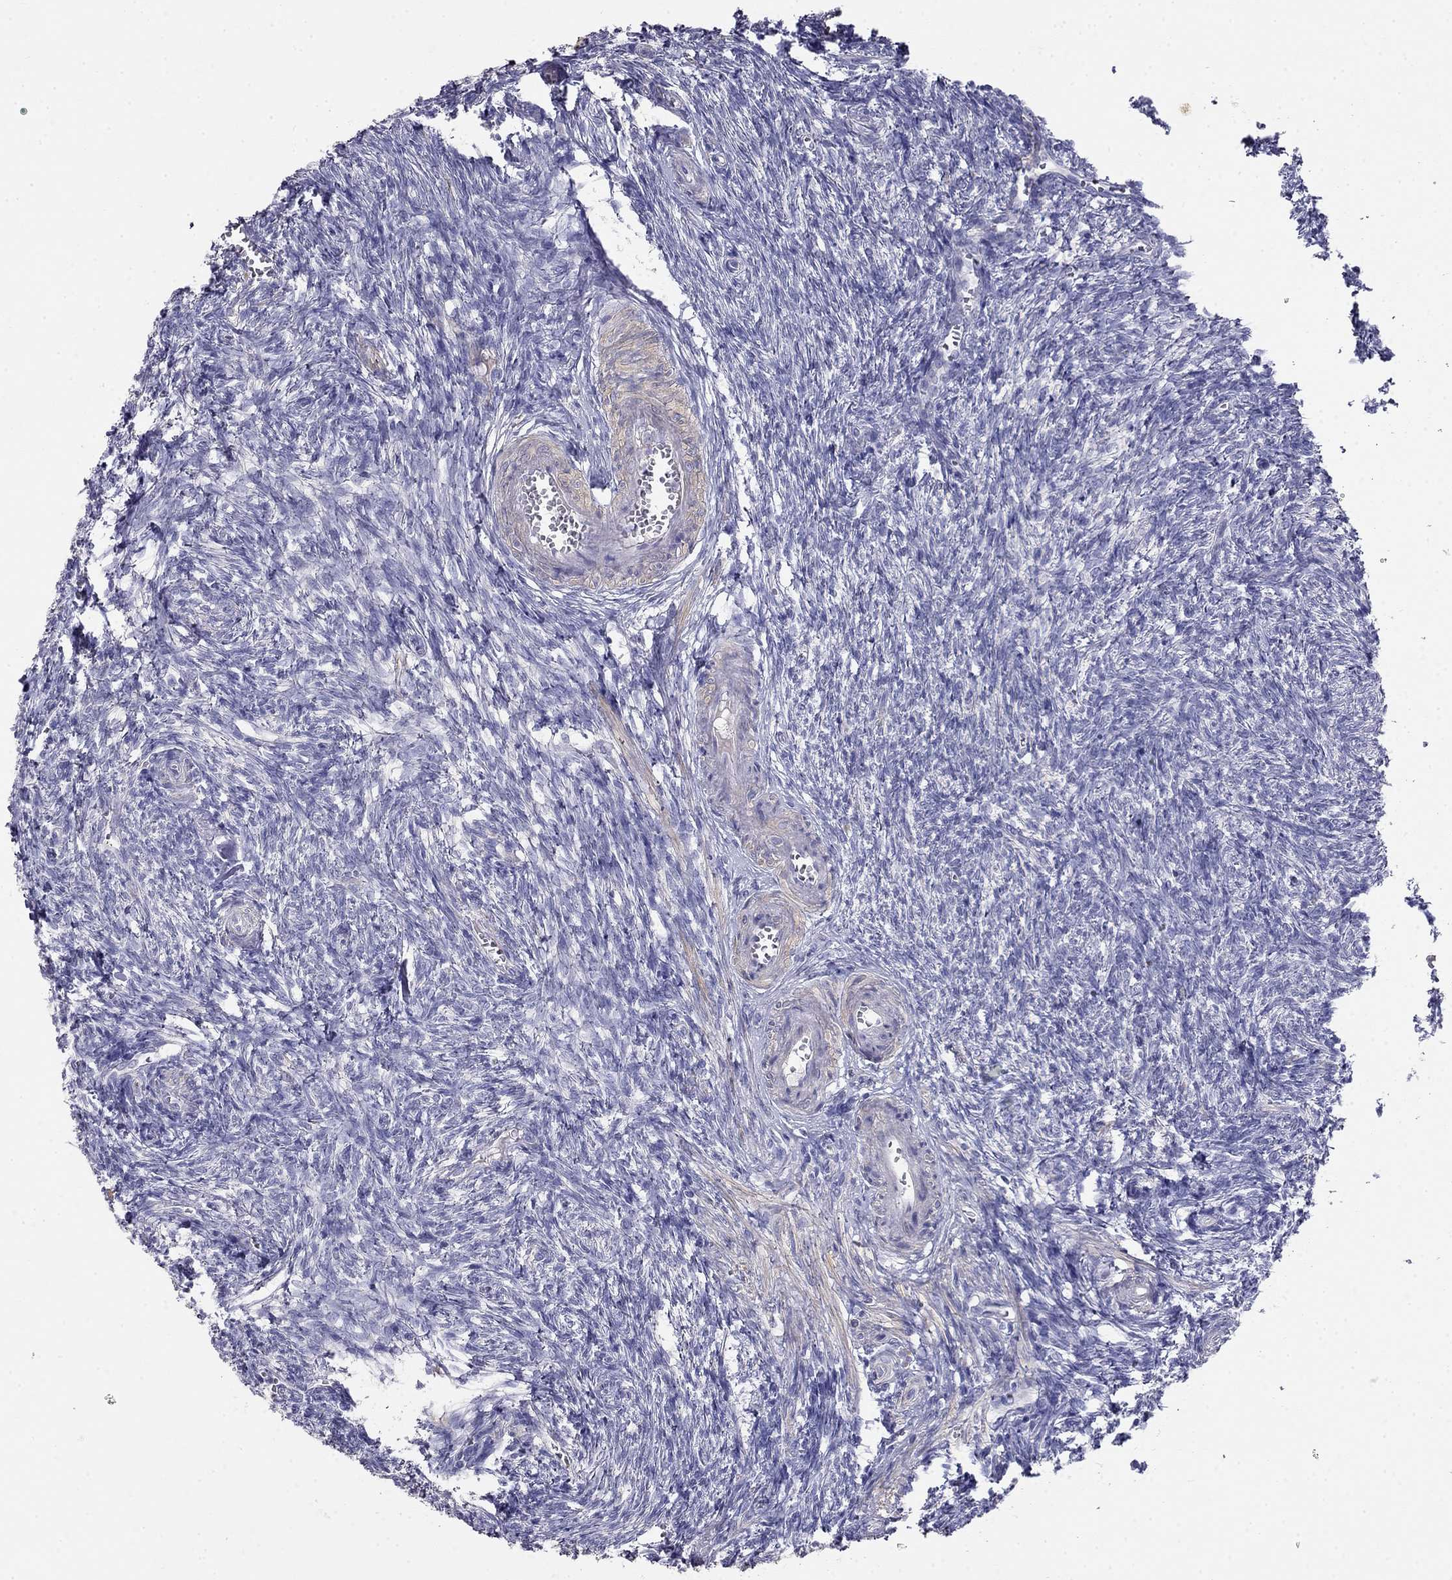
{"staining": {"intensity": "negative", "quantity": "none", "location": "none"}, "tissue": "ovary", "cell_type": "Follicle cells", "image_type": "normal", "snomed": [{"axis": "morphology", "description": "Normal tissue, NOS"}, {"axis": "topography", "description": "Ovary"}], "caption": "Immunohistochemistry photomicrograph of normal ovary stained for a protein (brown), which exhibits no expression in follicle cells.", "gene": "LY6H", "patient": {"sex": "female", "age": 43}}